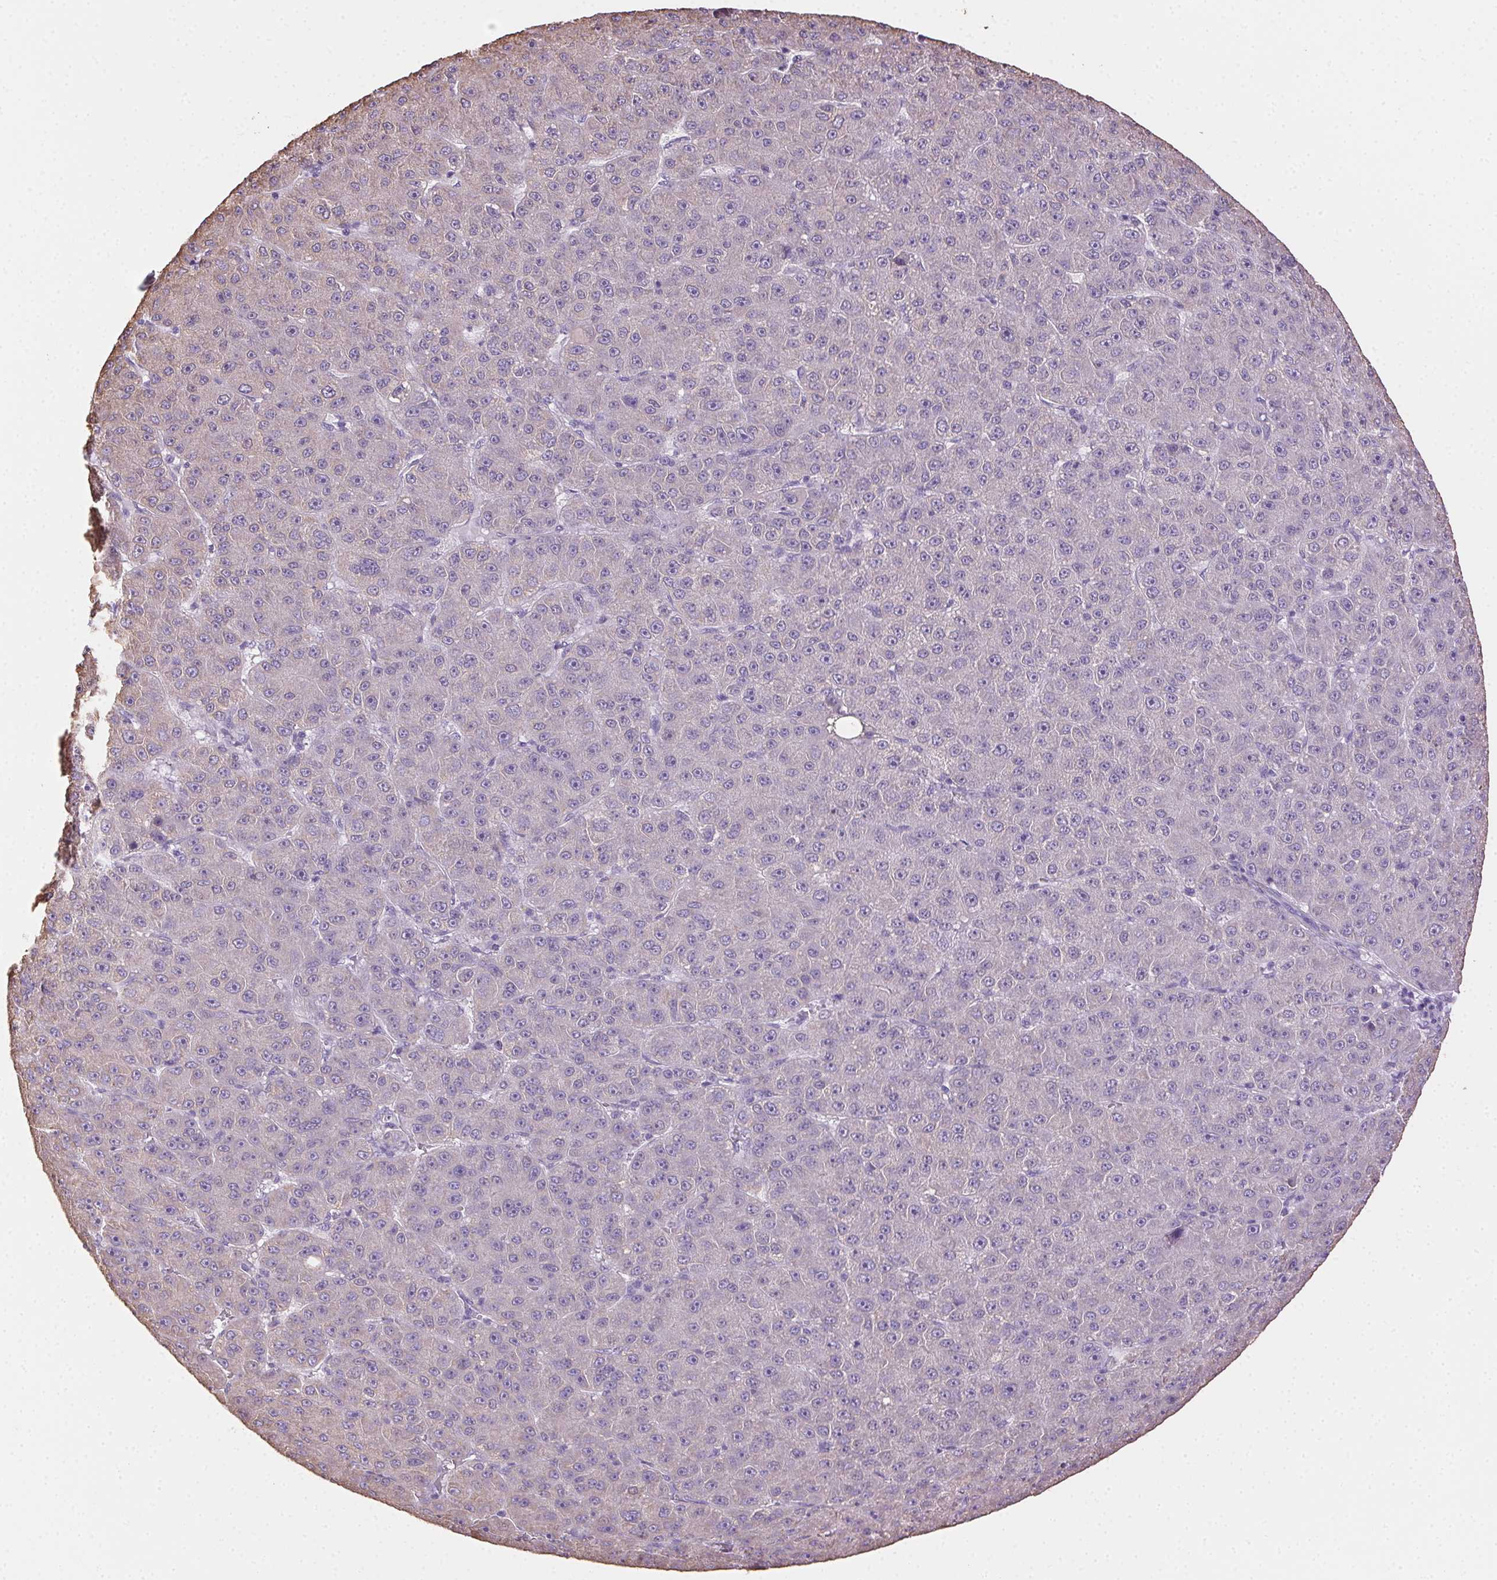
{"staining": {"intensity": "negative", "quantity": "none", "location": "none"}, "tissue": "liver cancer", "cell_type": "Tumor cells", "image_type": "cancer", "snomed": [{"axis": "morphology", "description": "Carcinoma, Hepatocellular, NOS"}, {"axis": "topography", "description": "Liver"}], "caption": "The immunohistochemistry image has no significant positivity in tumor cells of hepatocellular carcinoma (liver) tissue.", "gene": "CLDN10", "patient": {"sex": "male", "age": 67}}